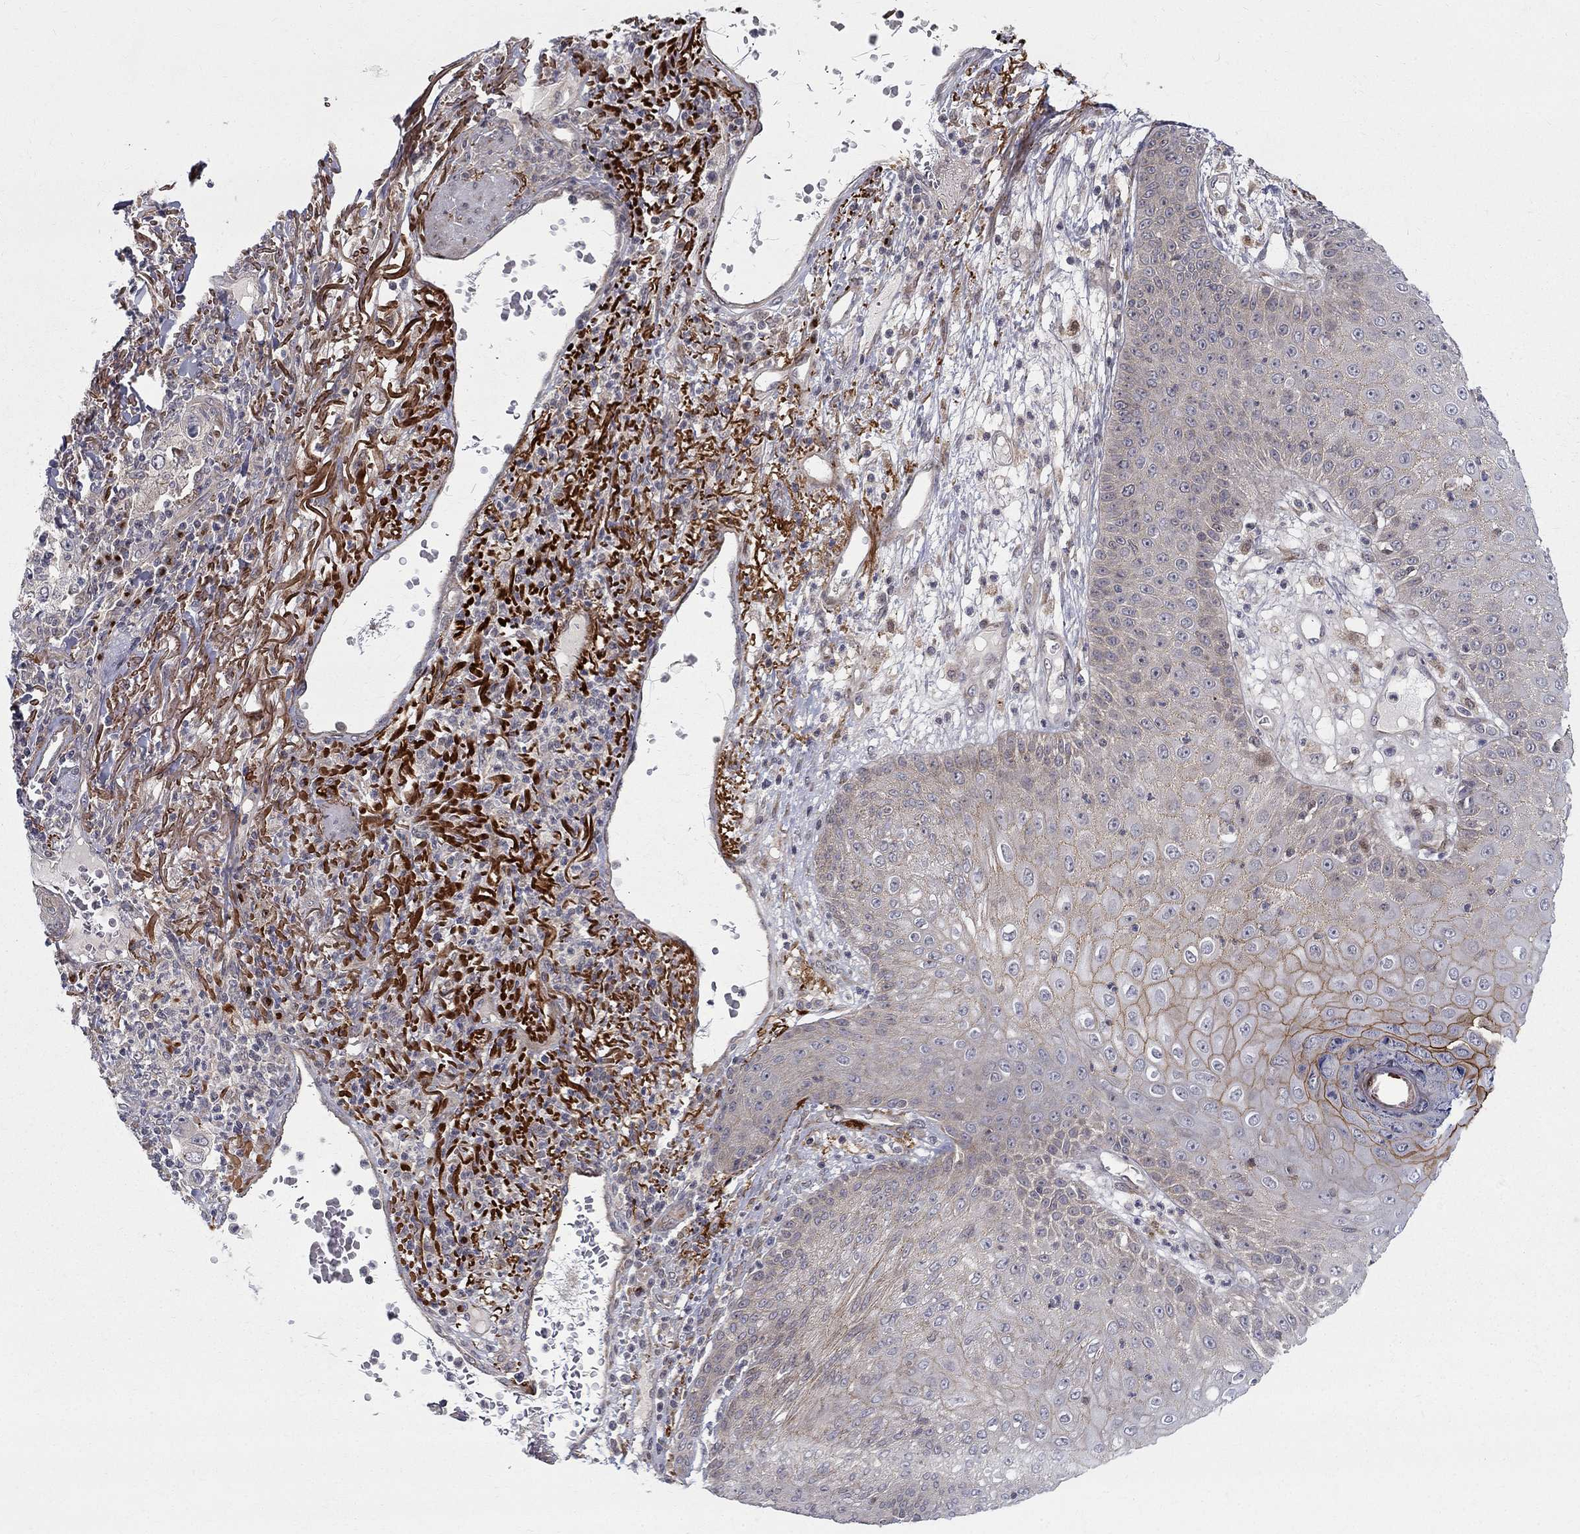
{"staining": {"intensity": "moderate", "quantity": "<25%", "location": "cytoplasmic/membranous"}, "tissue": "skin cancer", "cell_type": "Tumor cells", "image_type": "cancer", "snomed": [{"axis": "morphology", "description": "Squamous cell carcinoma, NOS"}, {"axis": "topography", "description": "Skin"}], "caption": "DAB (3,3'-diaminobenzidine) immunohistochemical staining of skin squamous cell carcinoma displays moderate cytoplasmic/membranous protein staining in about <25% of tumor cells.", "gene": "WDR19", "patient": {"sex": "male", "age": 82}}